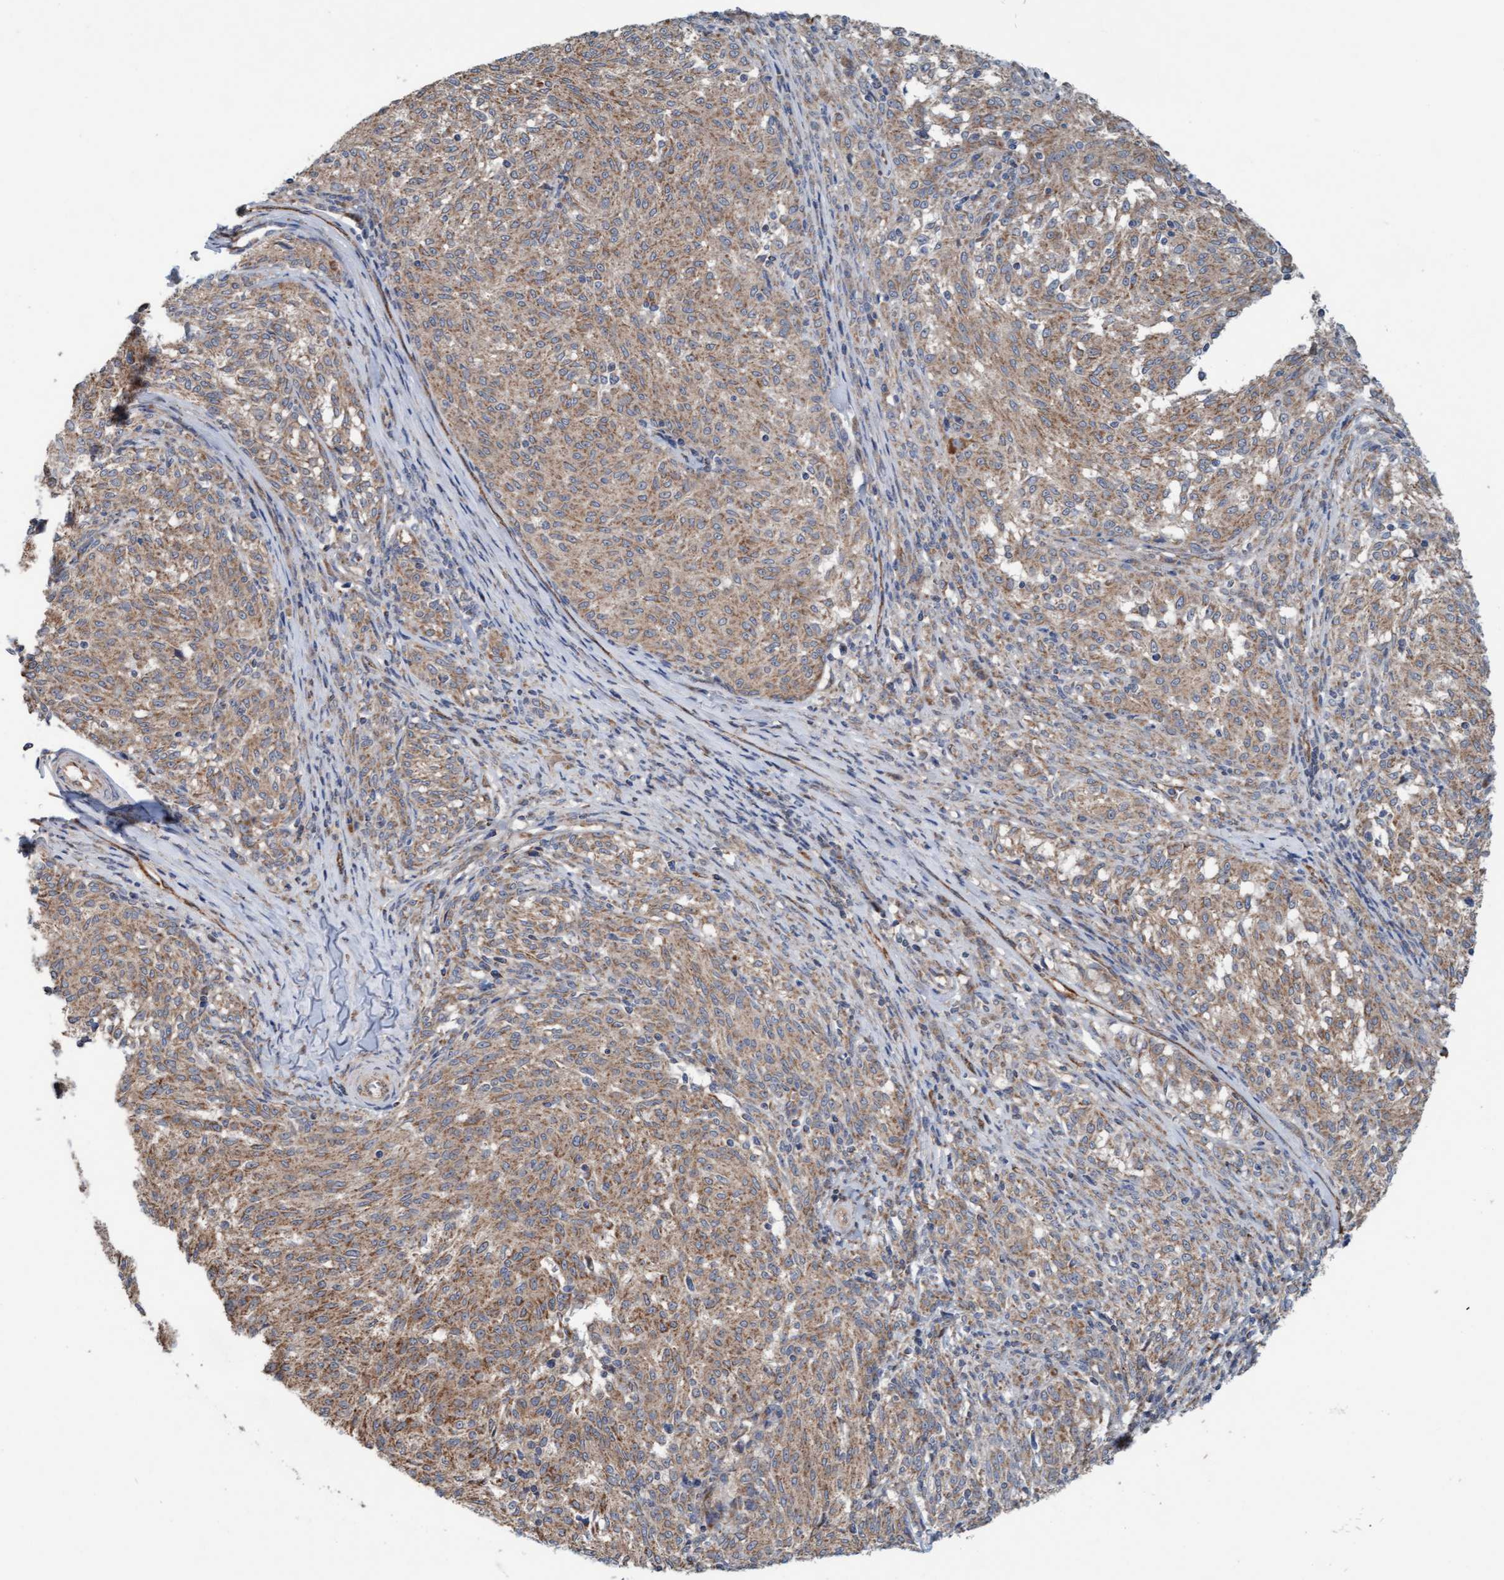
{"staining": {"intensity": "moderate", "quantity": ">75%", "location": "cytoplasmic/membranous"}, "tissue": "melanoma", "cell_type": "Tumor cells", "image_type": "cancer", "snomed": [{"axis": "morphology", "description": "Malignant melanoma, NOS"}, {"axis": "topography", "description": "Skin"}], "caption": "An image of melanoma stained for a protein displays moderate cytoplasmic/membranous brown staining in tumor cells.", "gene": "ZNF566", "patient": {"sex": "female", "age": 72}}